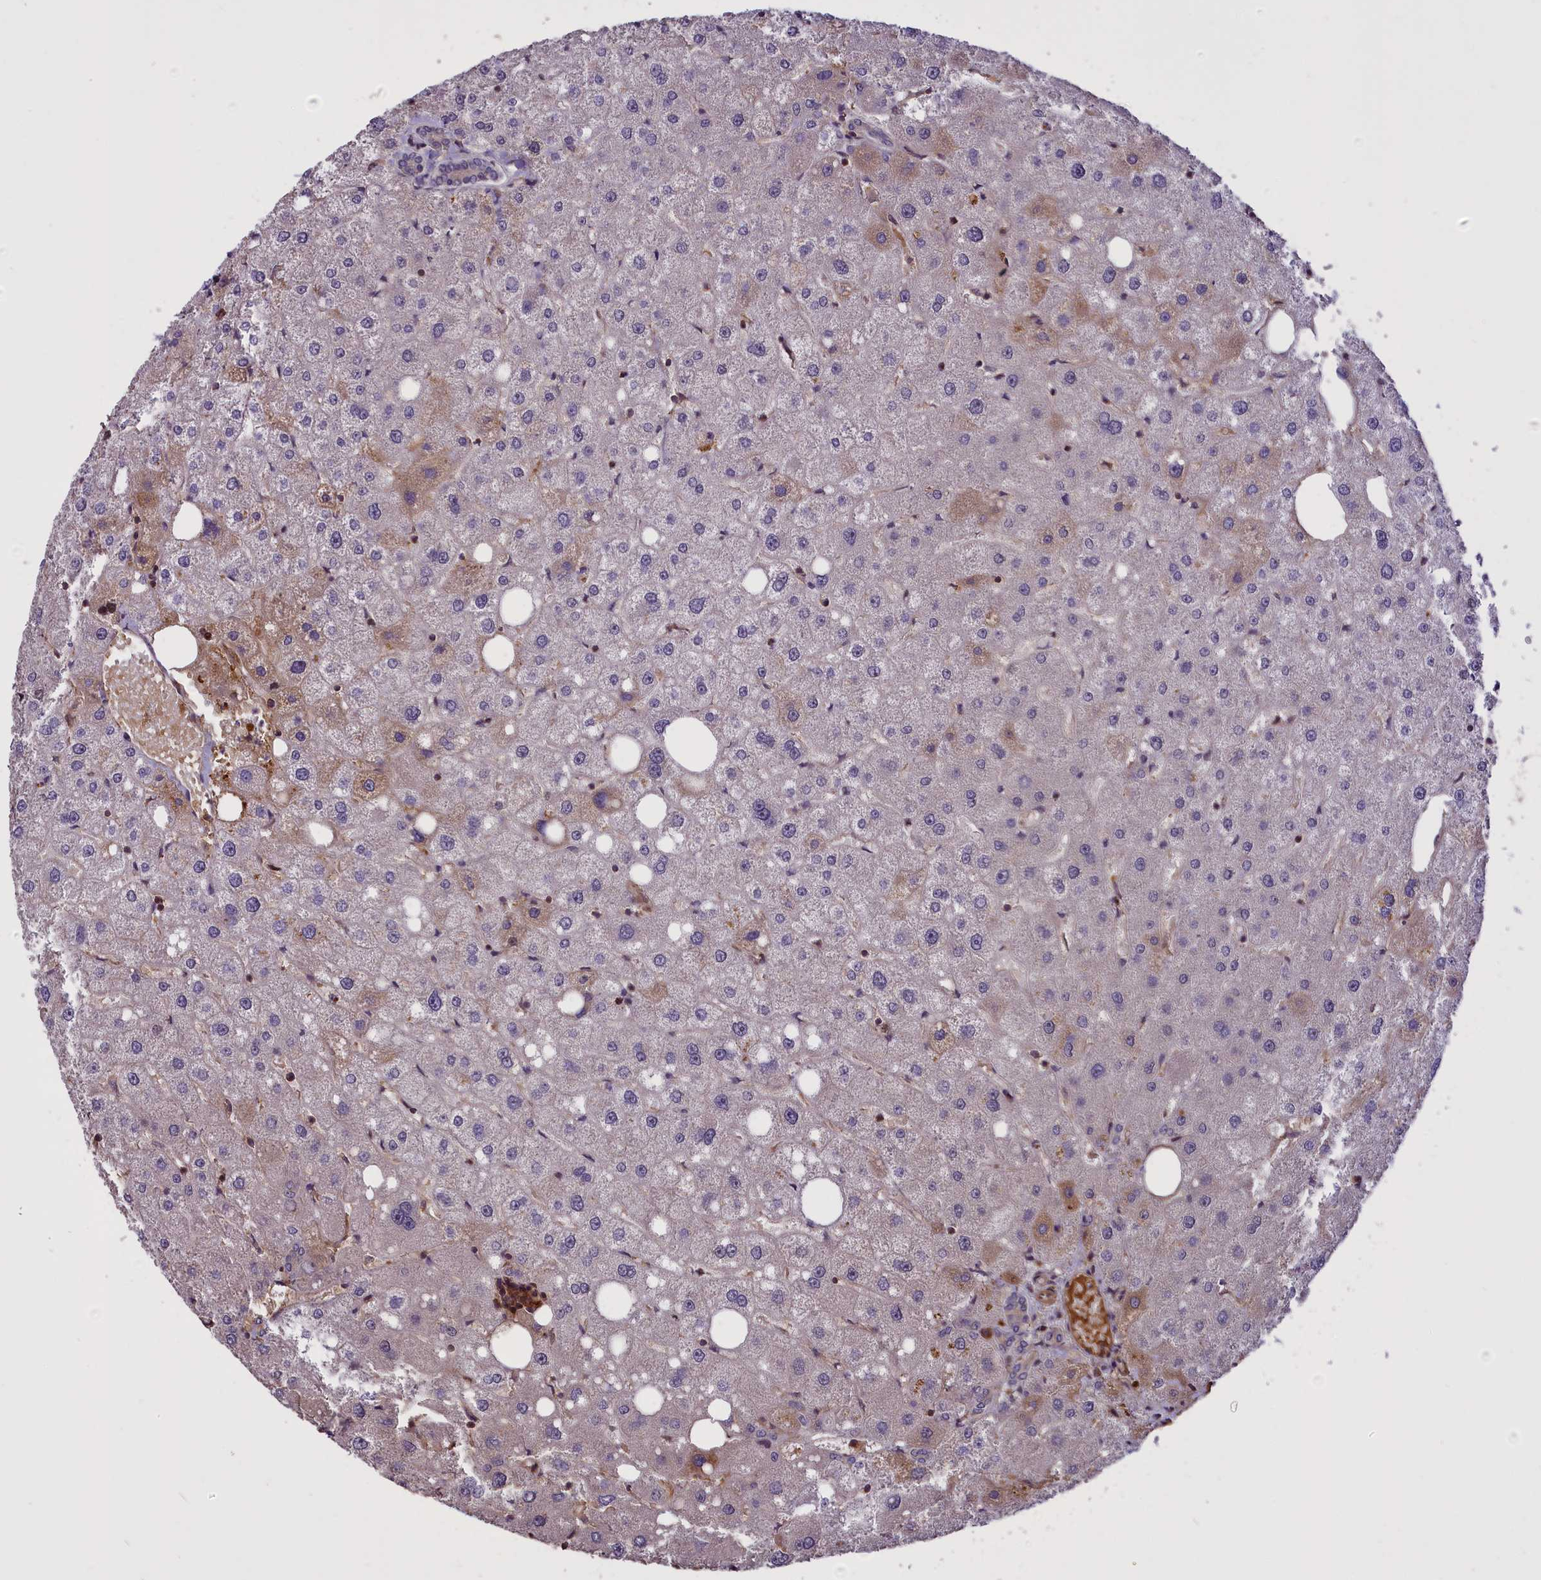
{"staining": {"intensity": "negative", "quantity": "none", "location": "none"}, "tissue": "liver", "cell_type": "Cholangiocytes", "image_type": "normal", "snomed": [{"axis": "morphology", "description": "Normal tissue, NOS"}, {"axis": "topography", "description": "Liver"}], "caption": "DAB immunohistochemical staining of benign human liver shows no significant expression in cholangiocytes.", "gene": "ENHO", "patient": {"sex": "male", "age": 73}}